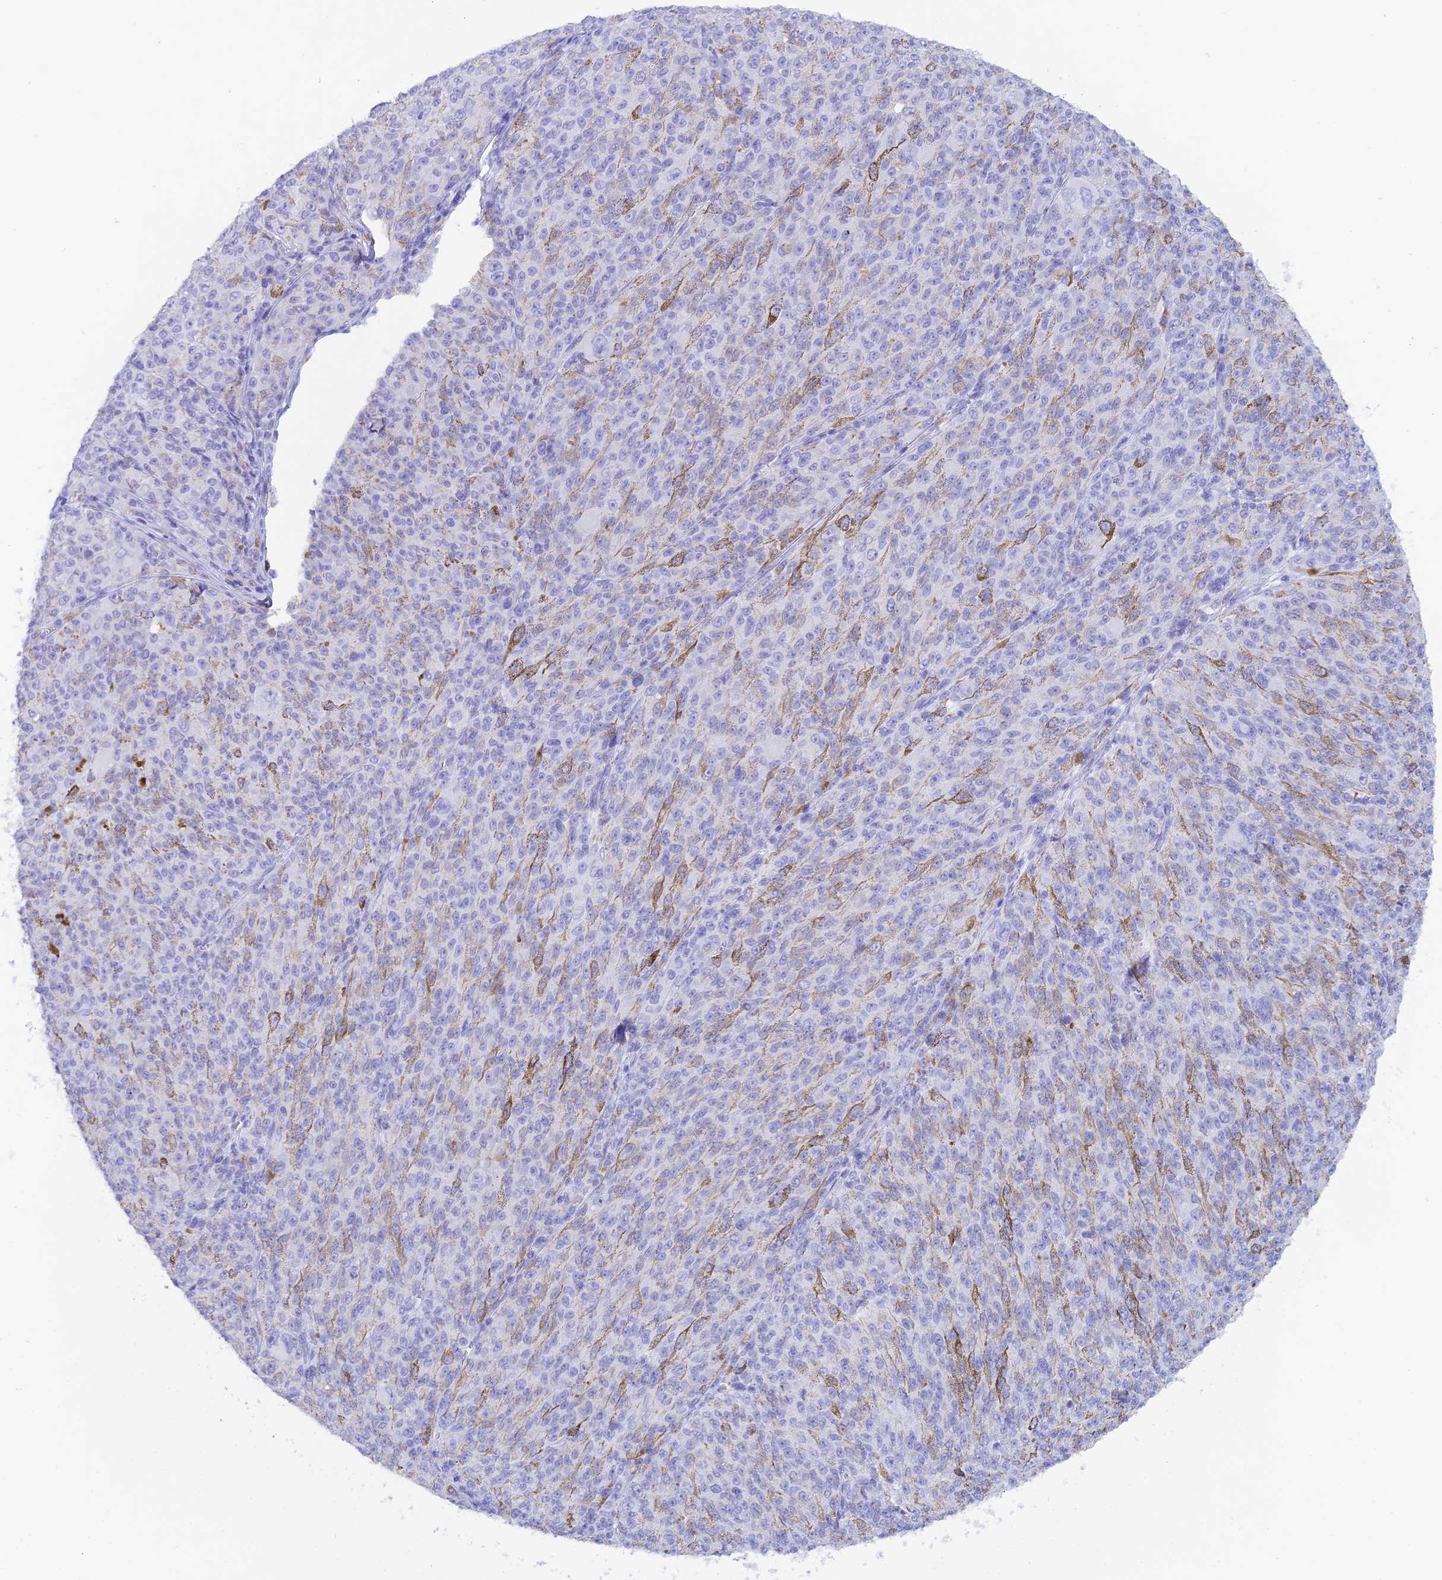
{"staining": {"intensity": "weak", "quantity": "<25%", "location": "cytoplasmic/membranous"}, "tissue": "melanoma", "cell_type": "Tumor cells", "image_type": "cancer", "snomed": [{"axis": "morphology", "description": "Malignant melanoma, NOS"}, {"axis": "topography", "description": "Skin"}], "caption": "An IHC histopathology image of melanoma is shown. There is no staining in tumor cells of melanoma.", "gene": "REG1A", "patient": {"sex": "female", "age": 52}}